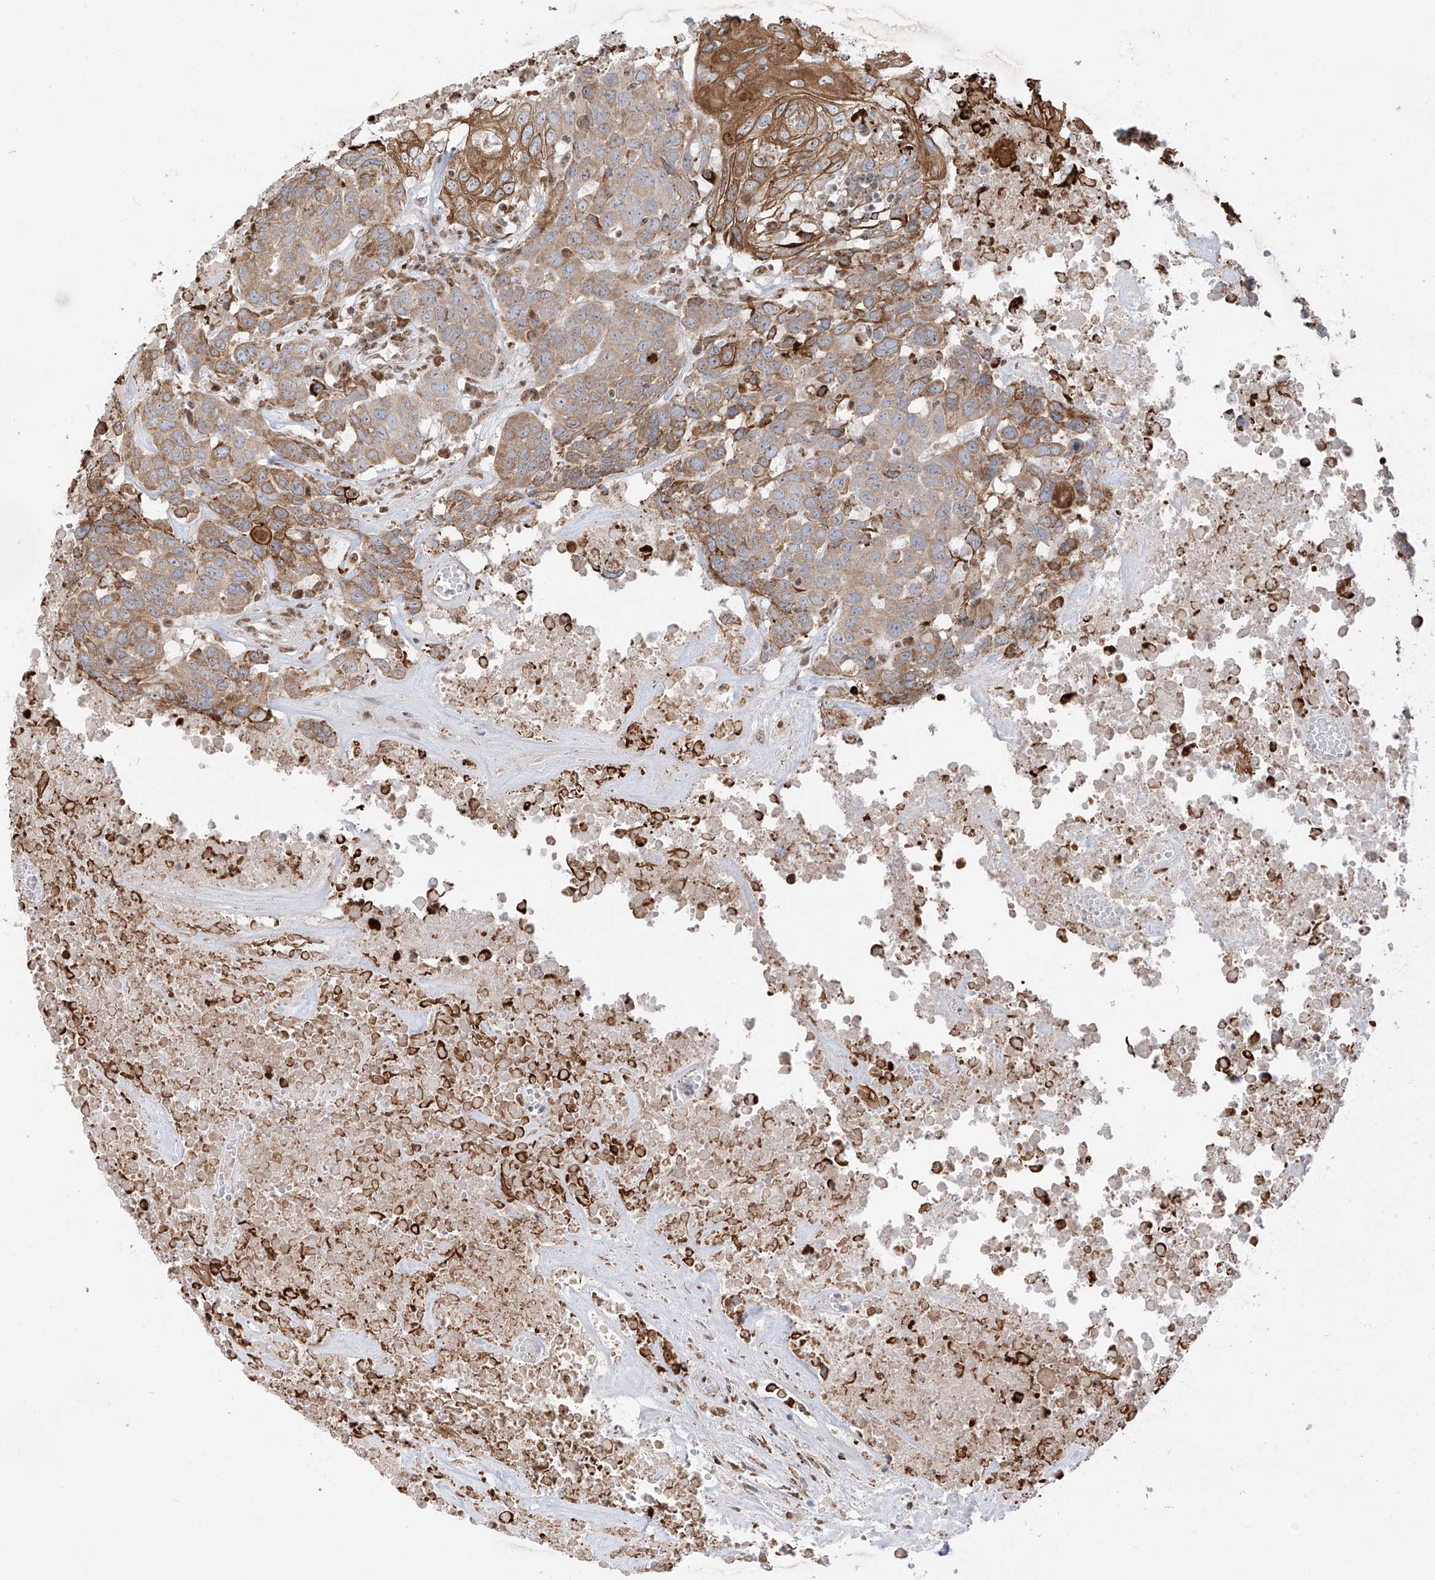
{"staining": {"intensity": "moderate", "quantity": "25%-75%", "location": "cytoplasmic/membranous"}, "tissue": "head and neck cancer", "cell_type": "Tumor cells", "image_type": "cancer", "snomed": [{"axis": "morphology", "description": "Squamous cell carcinoma, NOS"}, {"axis": "topography", "description": "Head-Neck"}], "caption": "The micrograph exhibits immunohistochemical staining of head and neck cancer (squamous cell carcinoma). There is moderate cytoplasmic/membranous expression is seen in about 25%-75% of tumor cells.", "gene": "ZBTB8A", "patient": {"sex": "male", "age": 66}}